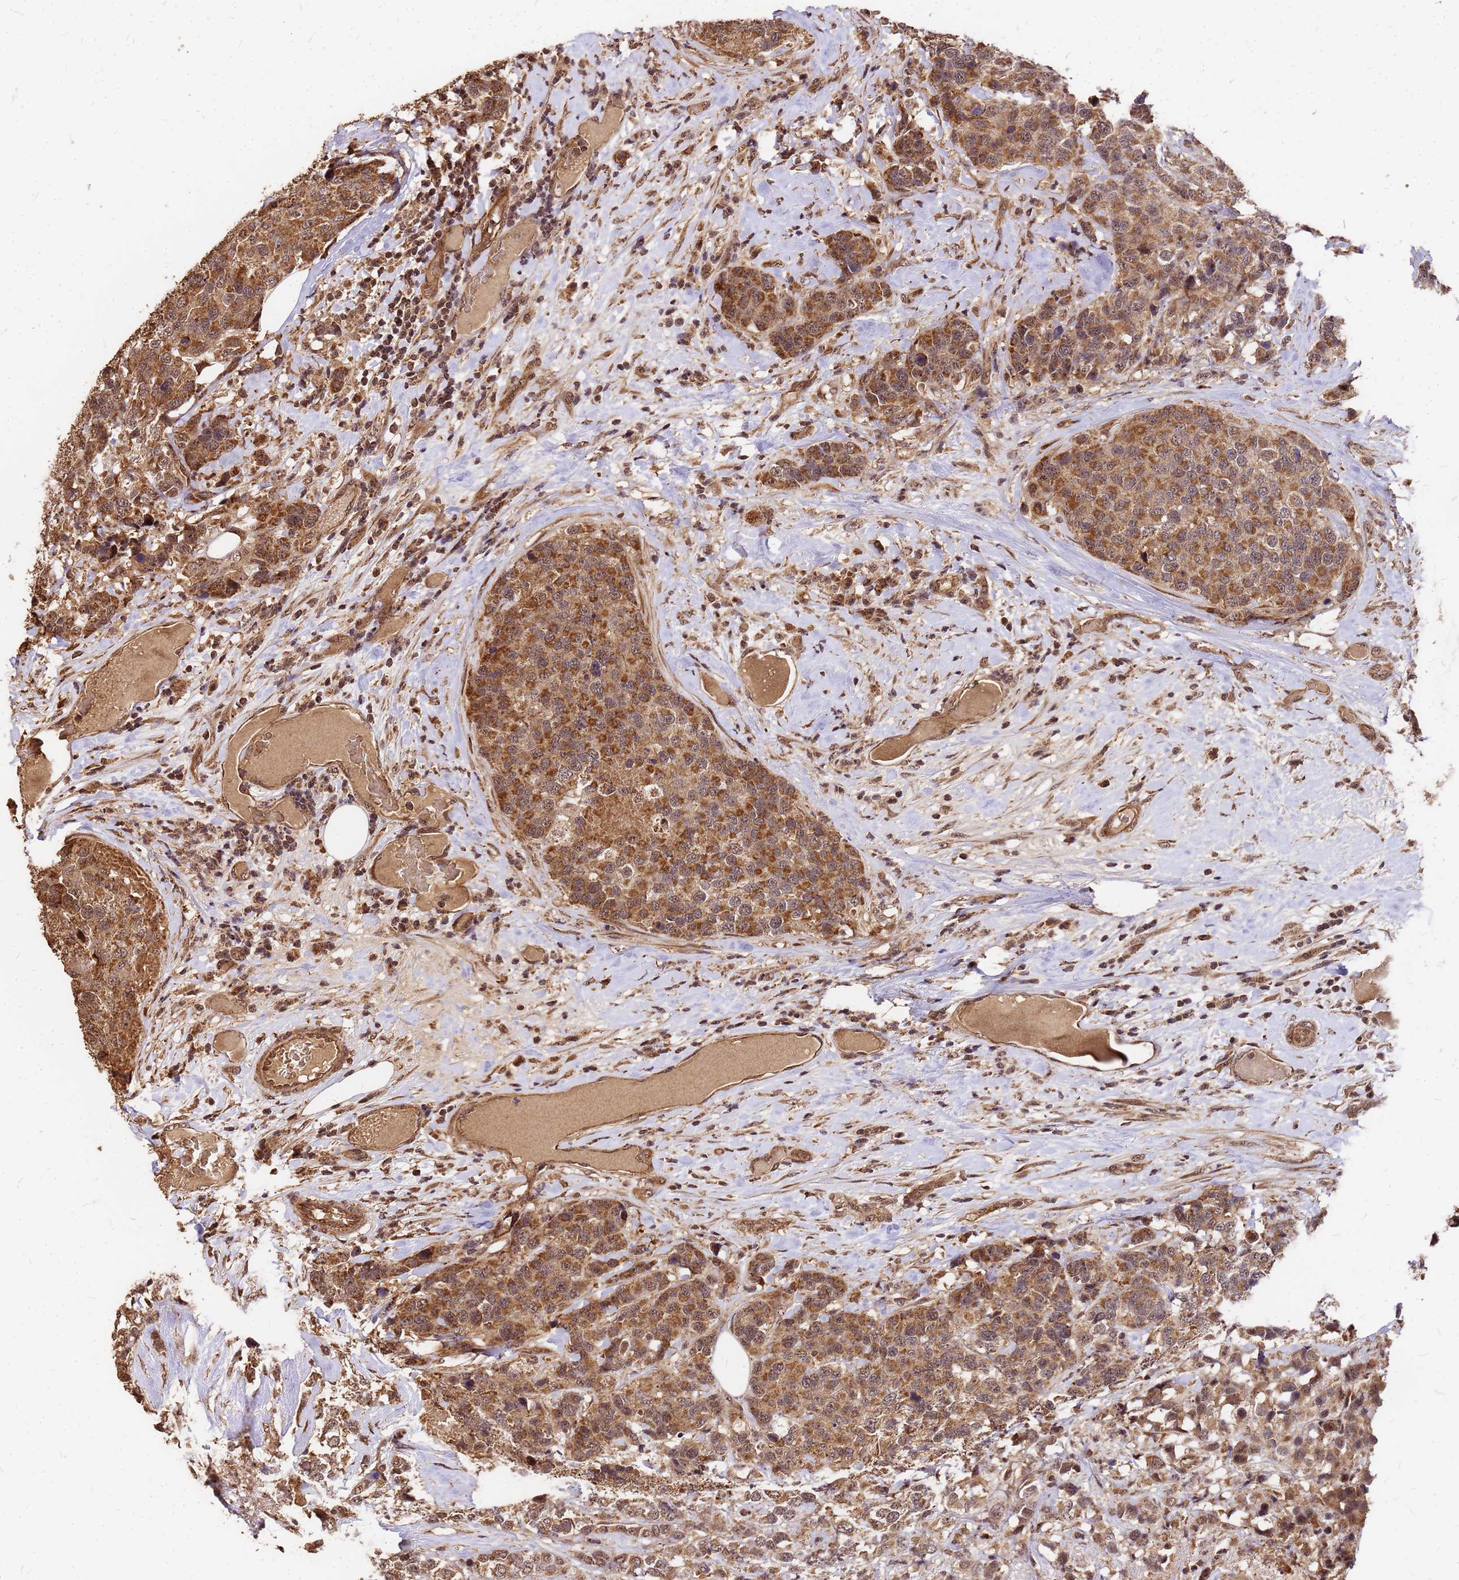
{"staining": {"intensity": "moderate", "quantity": ">75%", "location": "cytoplasmic/membranous"}, "tissue": "breast cancer", "cell_type": "Tumor cells", "image_type": "cancer", "snomed": [{"axis": "morphology", "description": "Lobular carcinoma"}, {"axis": "topography", "description": "Breast"}], "caption": "Lobular carcinoma (breast) tissue reveals moderate cytoplasmic/membranous staining in approximately >75% of tumor cells", "gene": "GPATCH8", "patient": {"sex": "female", "age": 59}}